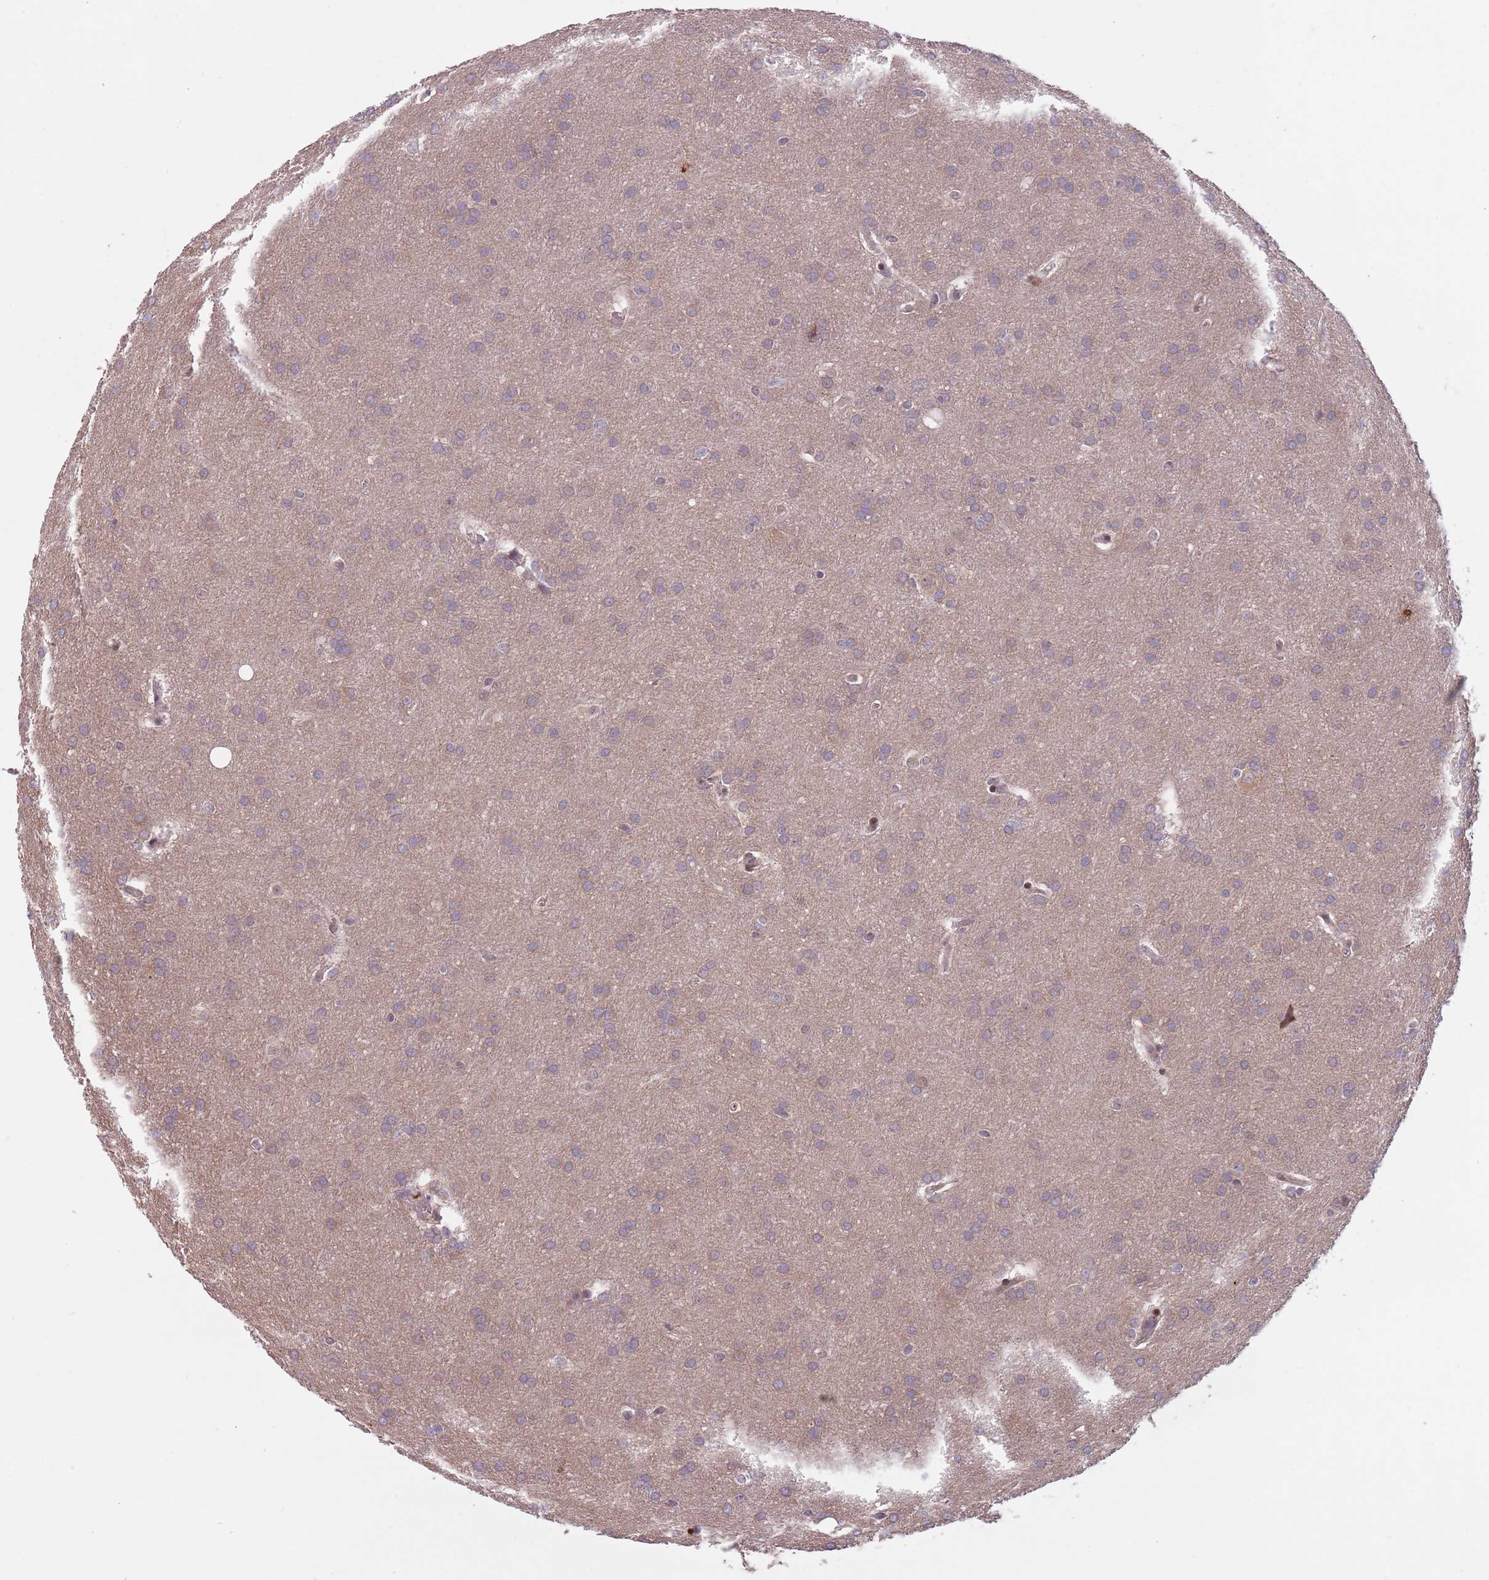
{"staining": {"intensity": "weak", "quantity": ">75%", "location": "cytoplasmic/membranous"}, "tissue": "glioma", "cell_type": "Tumor cells", "image_type": "cancer", "snomed": [{"axis": "morphology", "description": "Glioma, malignant, Low grade"}, {"axis": "topography", "description": "Brain"}], "caption": "Protein analysis of low-grade glioma (malignant) tissue demonstrates weak cytoplasmic/membranous staining in about >75% of tumor cells.", "gene": "ADCY7", "patient": {"sex": "female", "age": 32}}